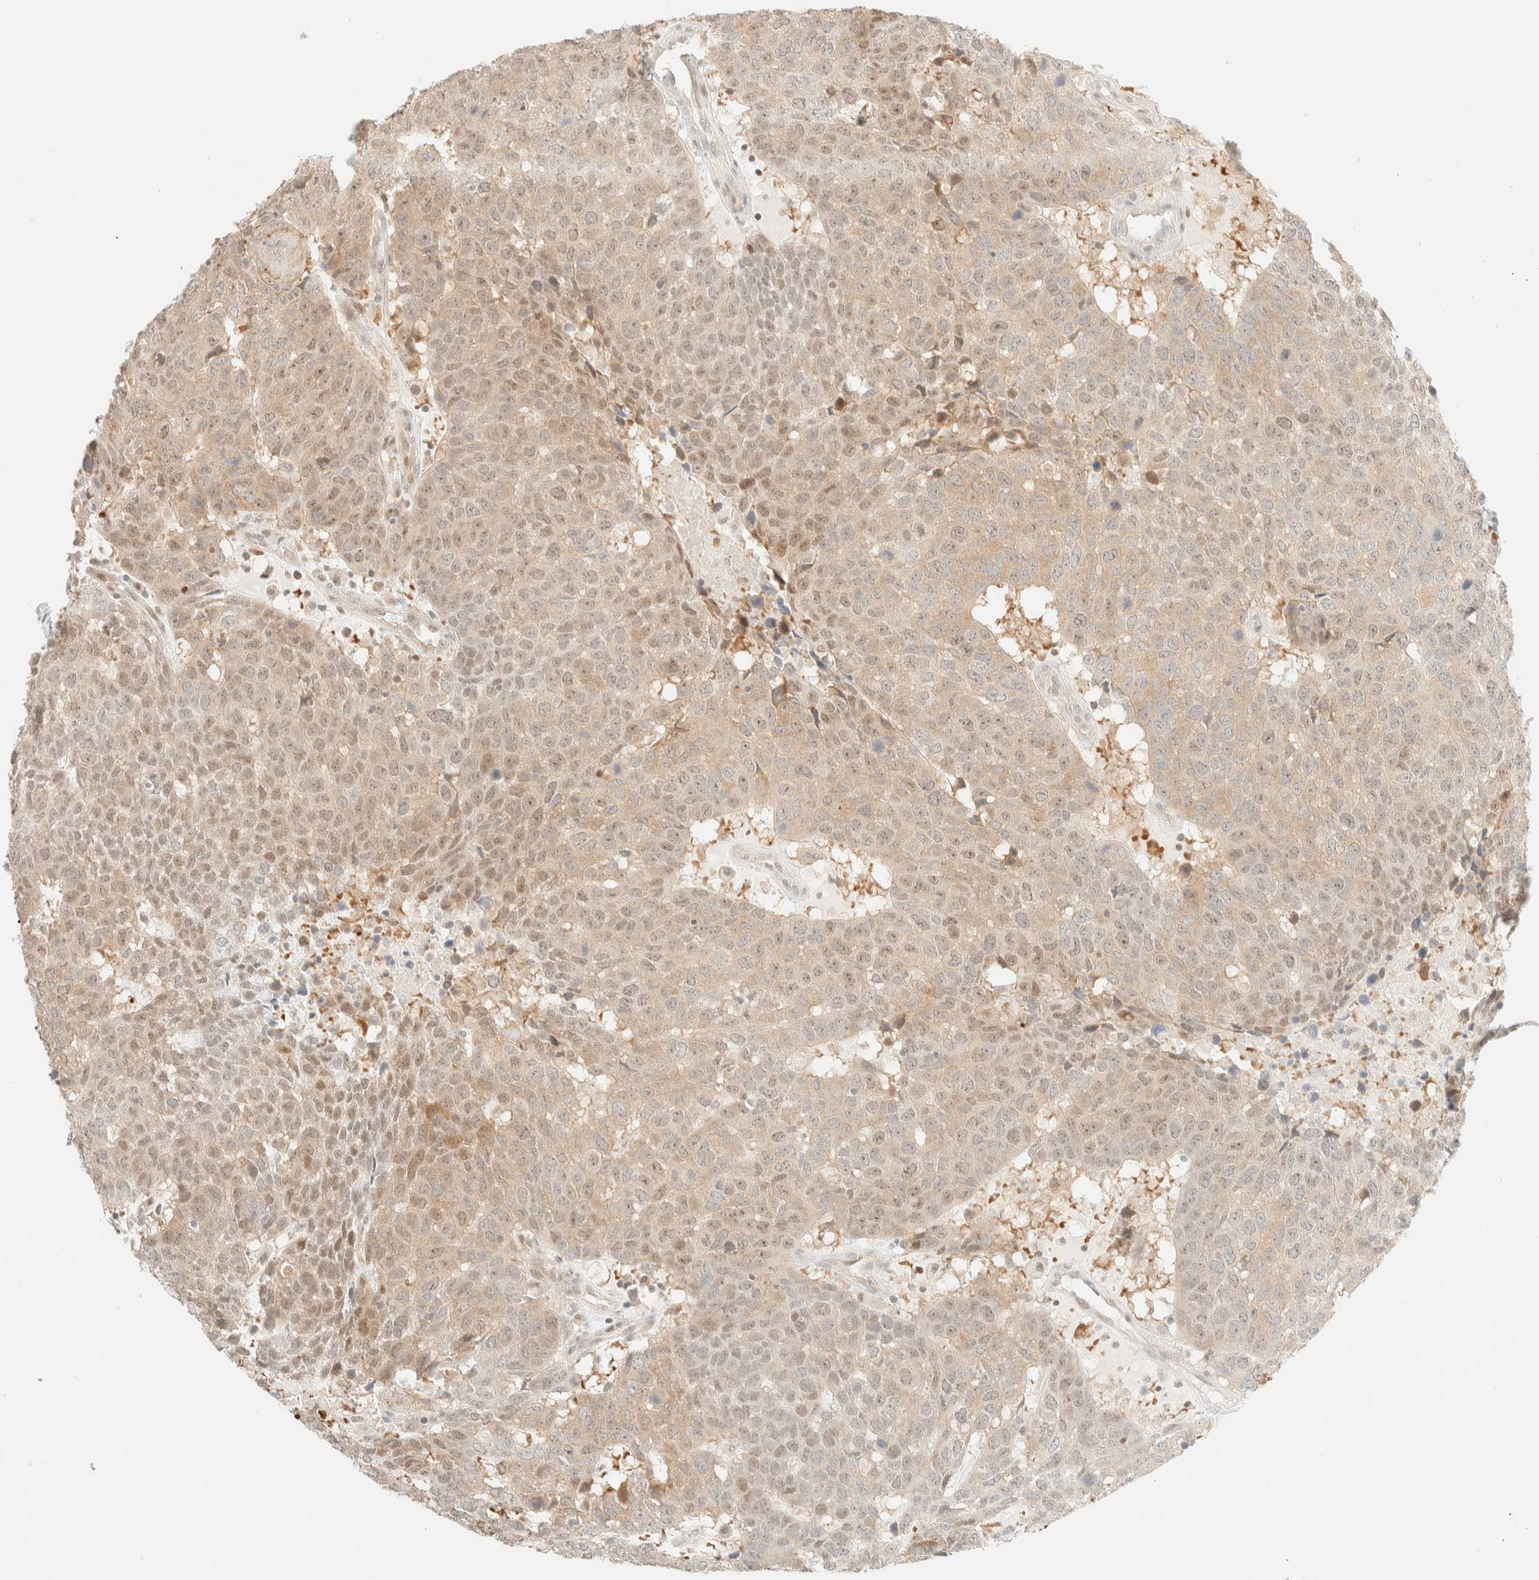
{"staining": {"intensity": "weak", "quantity": "25%-75%", "location": "nuclear"}, "tissue": "head and neck cancer", "cell_type": "Tumor cells", "image_type": "cancer", "snomed": [{"axis": "morphology", "description": "Squamous cell carcinoma, NOS"}, {"axis": "topography", "description": "Head-Neck"}], "caption": "This is a micrograph of IHC staining of head and neck cancer (squamous cell carcinoma), which shows weak expression in the nuclear of tumor cells.", "gene": "TSR1", "patient": {"sex": "male", "age": 66}}